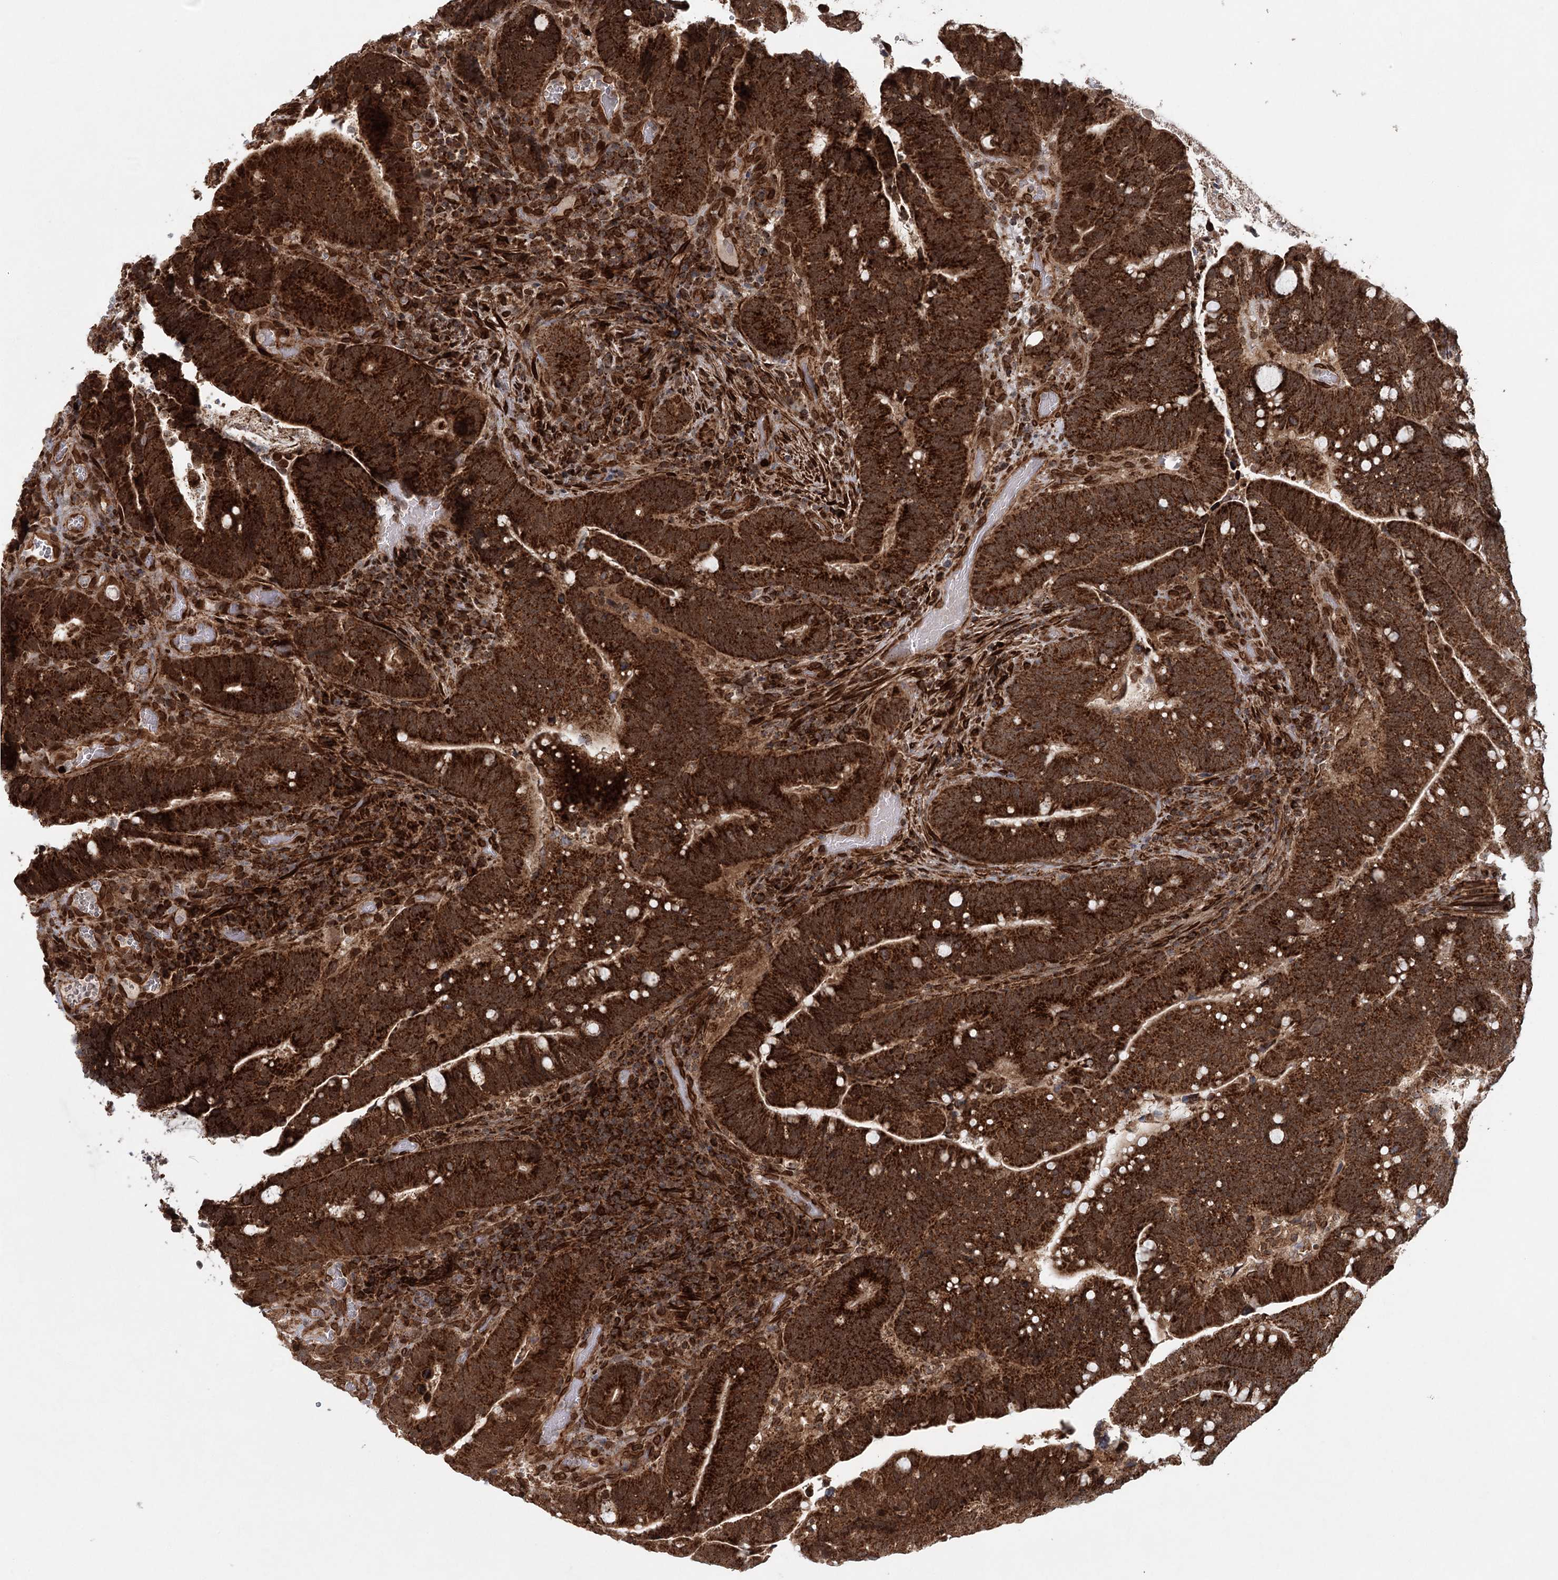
{"staining": {"intensity": "strong", "quantity": ">75%", "location": "cytoplasmic/membranous"}, "tissue": "colorectal cancer", "cell_type": "Tumor cells", "image_type": "cancer", "snomed": [{"axis": "morphology", "description": "Adenocarcinoma, NOS"}, {"axis": "topography", "description": "Colon"}], "caption": "This micrograph reveals immunohistochemistry staining of human adenocarcinoma (colorectal), with high strong cytoplasmic/membranous staining in about >75% of tumor cells.", "gene": "BCKDHA", "patient": {"sex": "female", "age": 66}}